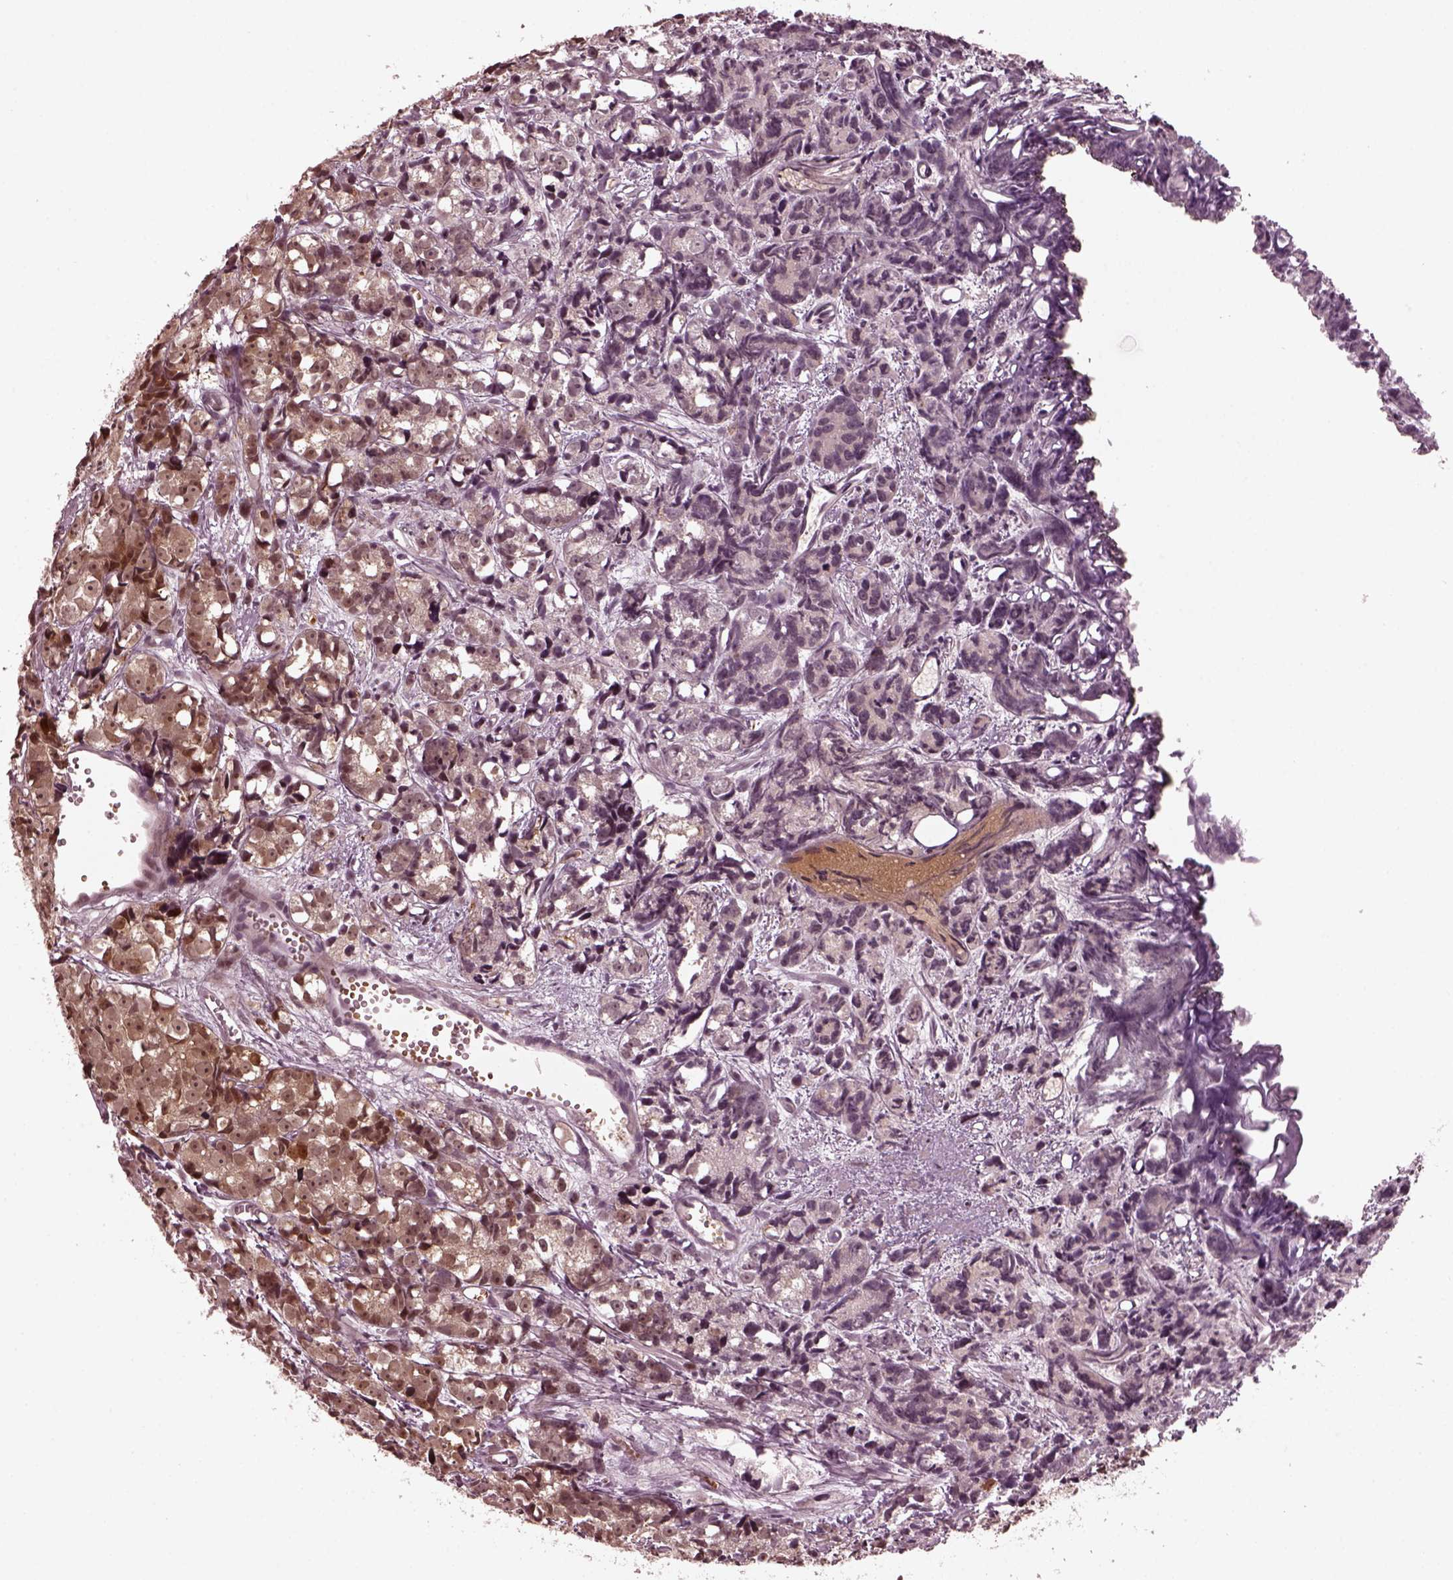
{"staining": {"intensity": "moderate", "quantity": "<25%", "location": "cytoplasmic/membranous,nuclear"}, "tissue": "prostate cancer", "cell_type": "Tumor cells", "image_type": "cancer", "snomed": [{"axis": "morphology", "description": "Adenocarcinoma, High grade"}, {"axis": "topography", "description": "Prostate"}], "caption": "Immunohistochemistry photomicrograph of neoplastic tissue: prostate cancer stained using immunohistochemistry reveals low levels of moderate protein expression localized specifically in the cytoplasmic/membranous and nuclear of tumor cells, appearing as a cytoplasmic/membranous and nuclear brown color.", "gene": "TRIB3", "patient": {"sex": "male", "age": 77}}